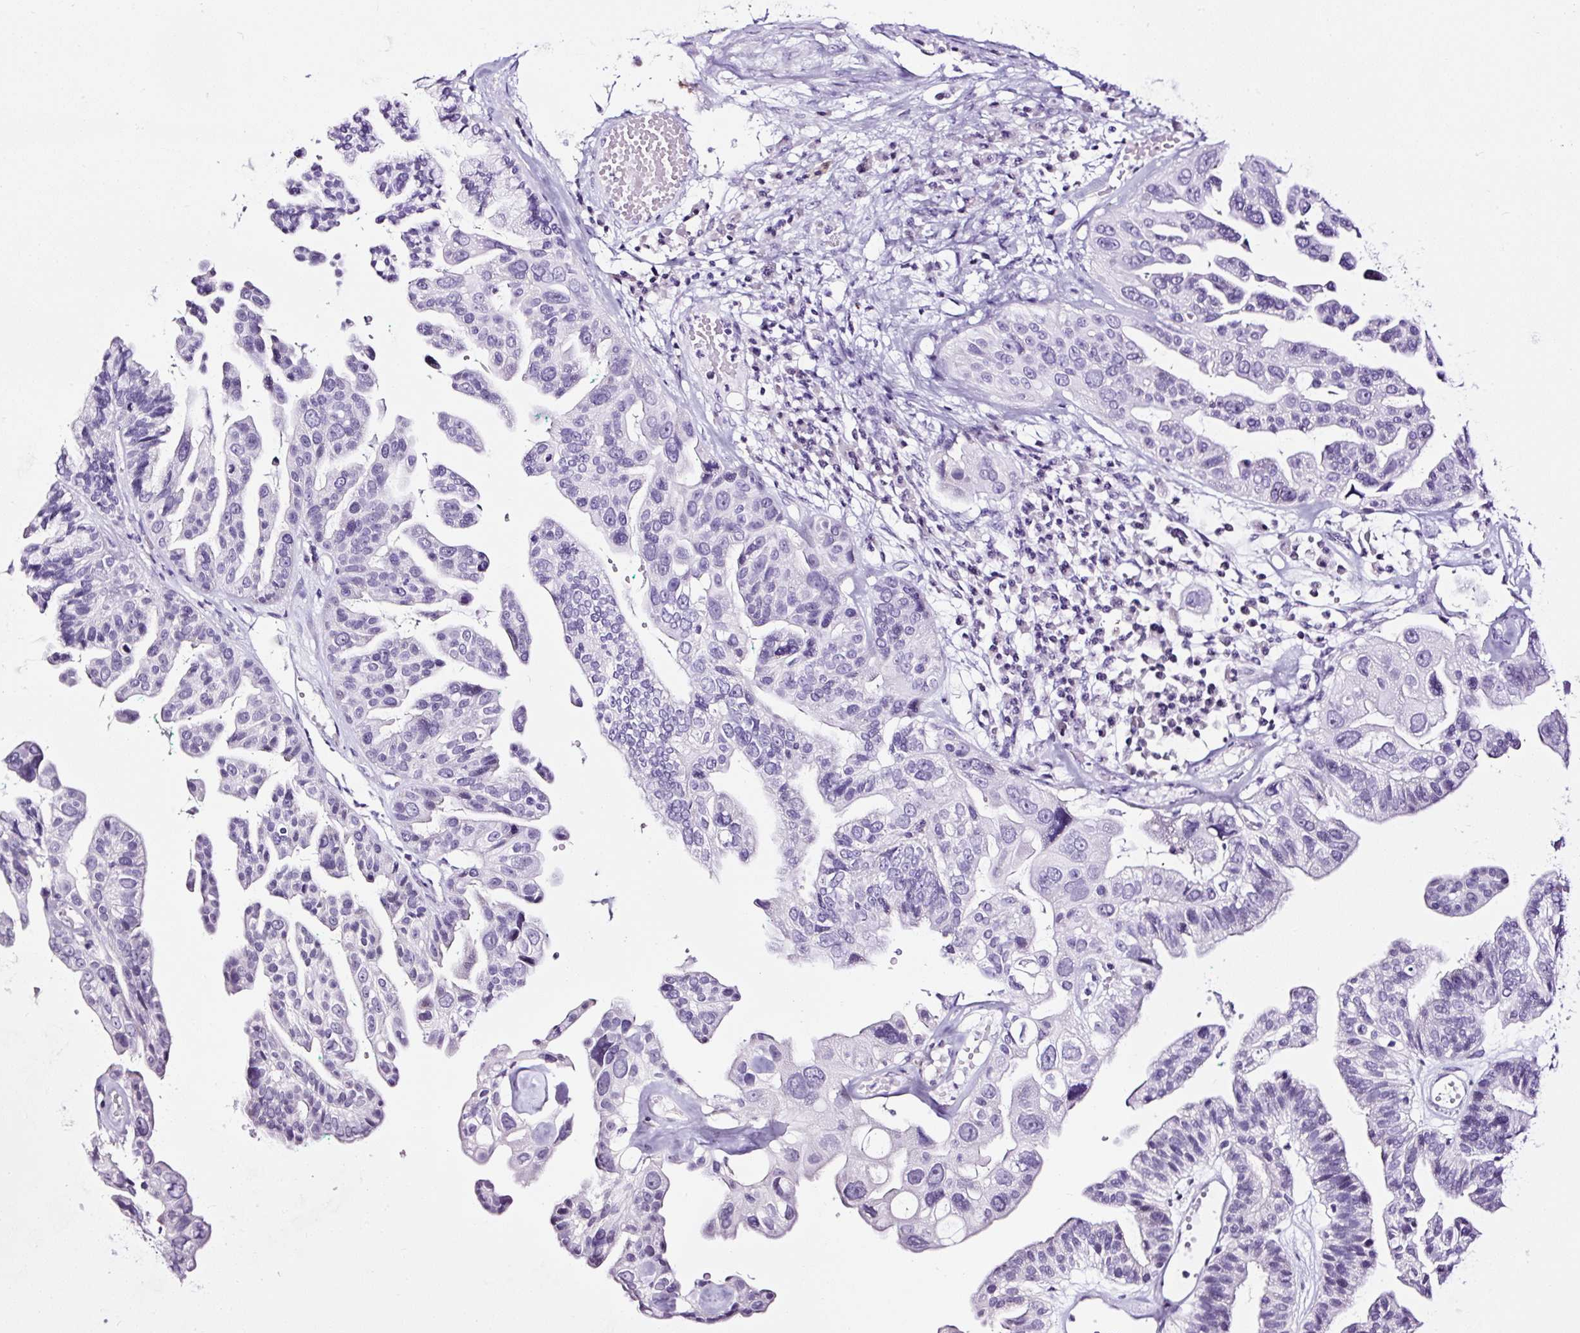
{"staining": {"intensity": "negative", "quantity": "none", "location": "none"}, "tissue": "ovarian cancer", "cell_type": "Tumor cells", "image_type": "cancer", "snomed": [{"axis": "morphology", "description": "Cystadenocarcinoma, serous, NOS"}, {"axis": "topography", "description": "Ovary"}], "caption": "High power microscopy histopathology image of an immunohistochemistry (IHC) image of ovarian cancer (serous cystadenocarcinoma), revealing no significant positivity in tumor cells.", "gene": "NPHS2", "patient": {"sex": "female", "age": 56}}